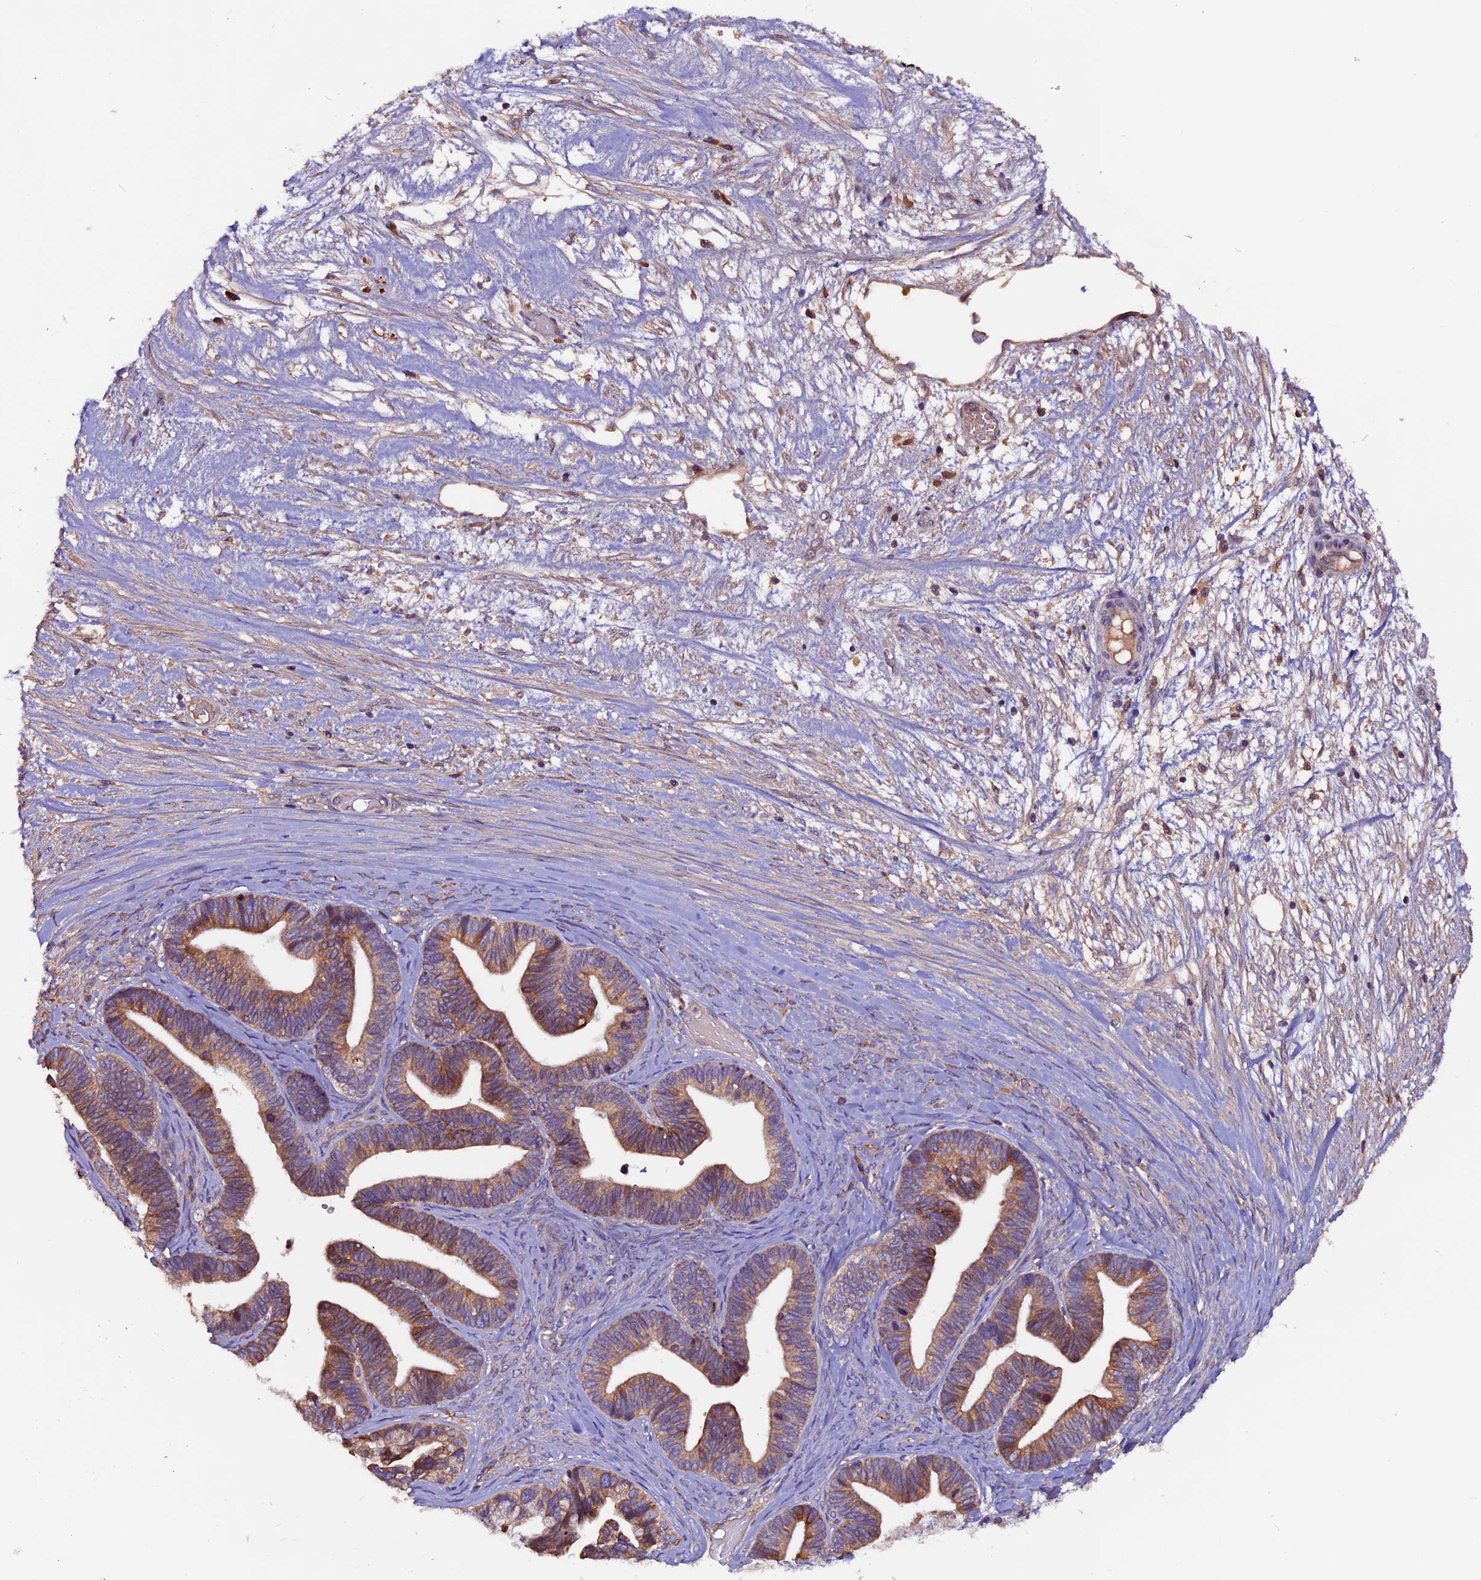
{"staining": {"intensity": "moderate", "quantity": ">75%", "location": "cytoplasmic/membranous"}, "tissue": "ovarian cancer", "cell_type": "Tumor cells", "image_type": "cancer", "snomed": [{"axis": "morphology", "description": "Cystadenocarcinoma, serous, NOS"}, {"axis": "topography", "description": "Ovary"}], "caption": "Ovarian cancer was stained to show a protein in brown. There is medium levels of moderate cytoplasmic/membranous expression in about >75% of tumor cells.", "gene": "ZNF598", "patient": {"sex": "female", "age": 56}}